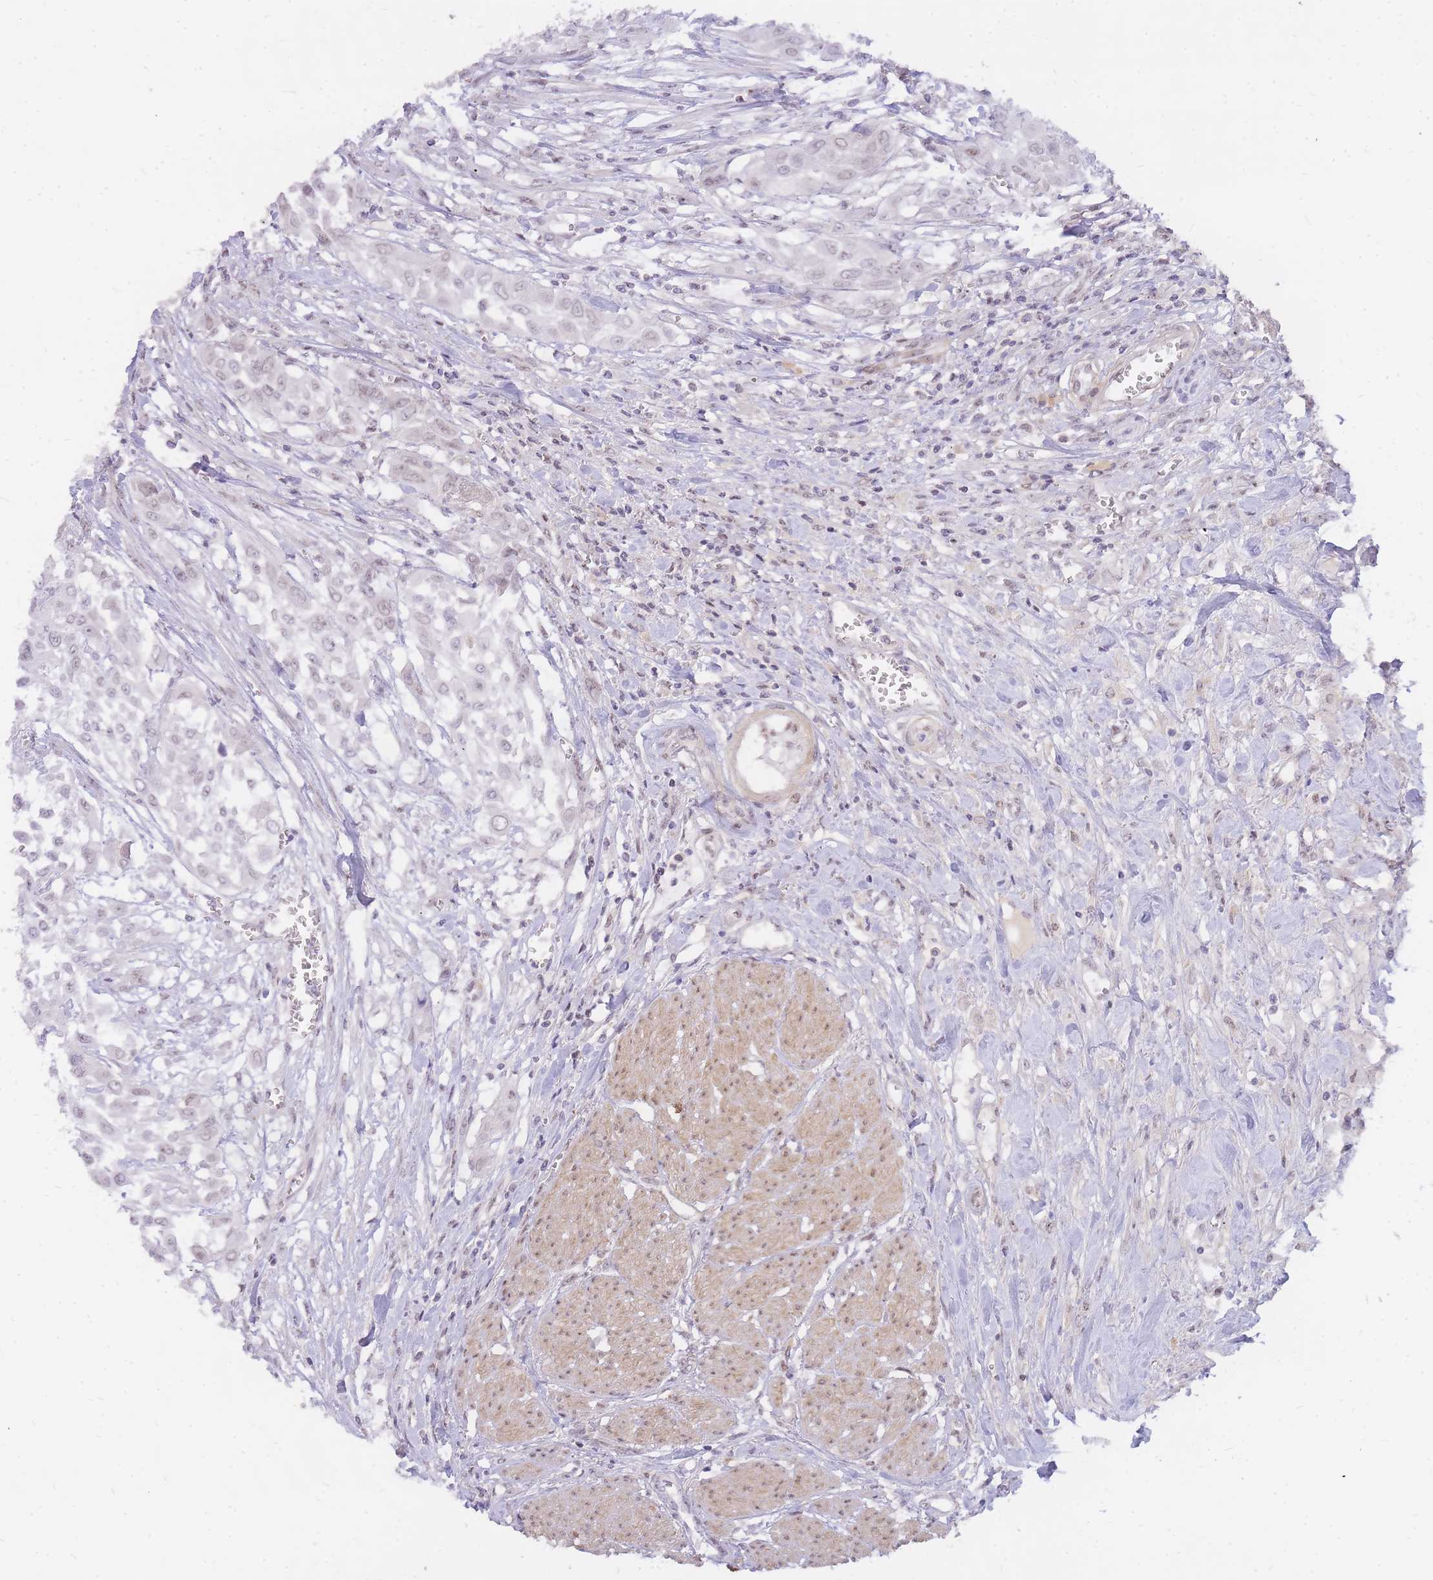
{"staining": {"intensity": "weak", "quantity": "<25%", "location": "nuclear"}, "tissue": "urothelial cancer", "cell_type": "Tumor cells", "image_type": "cancer", "snomed": [{"axis": "morphology", "description": "Urothelial carcinoma, High grade"}, {"axis": "topography", "description": "Urinary bladder"}], "caption": "The immunohistochemistry micrograph has no significant expression in tumor cells of urothelial cancer tissue. The staining is performed using DAB brown chromogen with nuclei counter-stained in using hematoxylin.", "gene": "TLE2", "patient": {"sex": "male", "age": 57}}